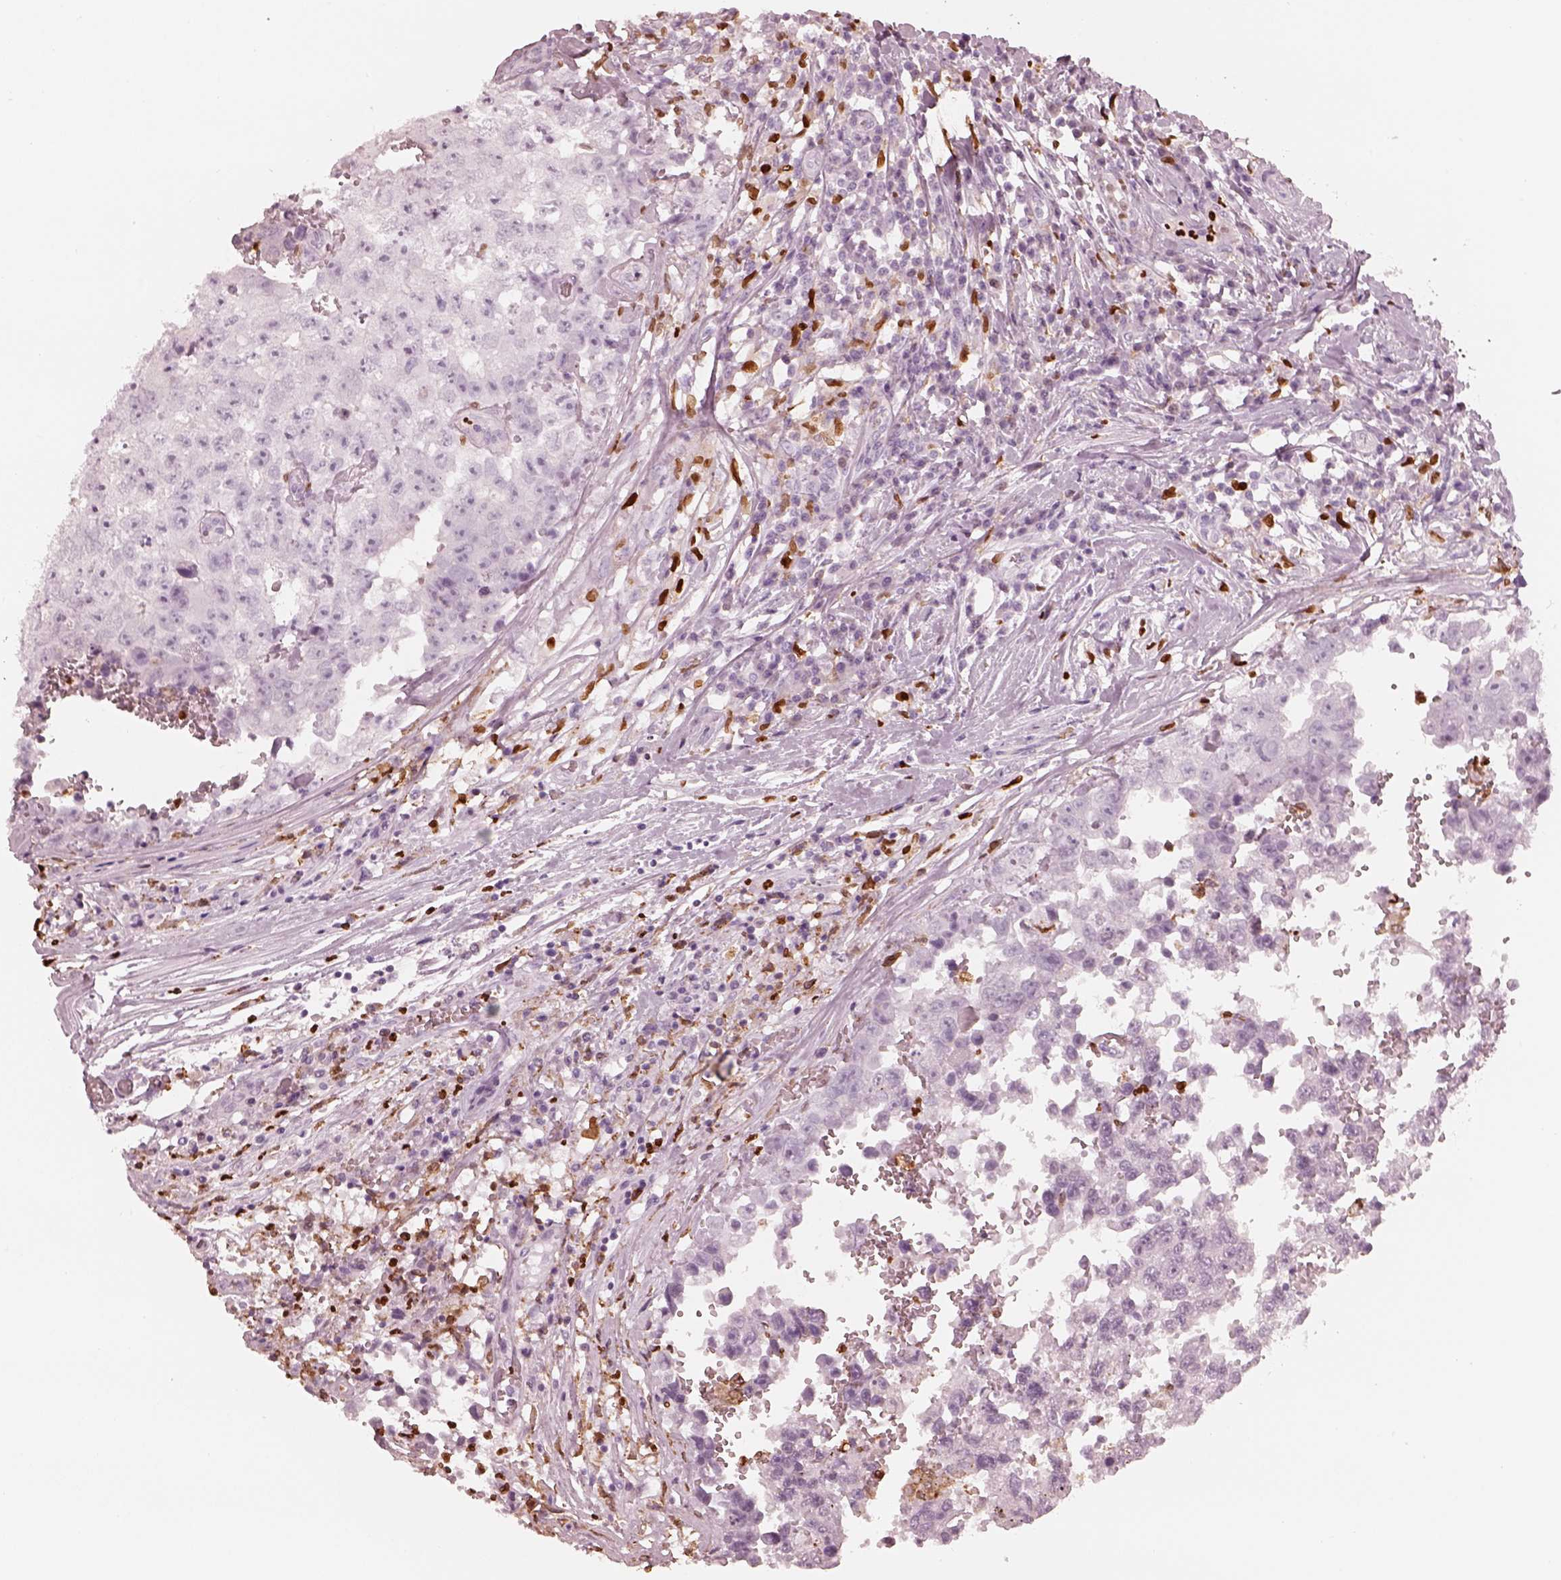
{"staining": {"intensity": "negative", "quantity": "none", "location": "none"}, "tissue": "testis cancer", "cell_type": "Tumor cells", "image_type": "cancer", "snomed": [{"axis": "morphology", "description": "Carcinoma, Embryonal, NOS"}, {"axis": "topography", "description": "Testis"}], "caption": "Photomicrograph shows no protein expression in tumor cells of testis cancer tissue. (Stains: DAB IHC with hematoxylin counter stain, Microscopy: brightfield microscopy at high magnification).", "gene": "ALOX5", "patient": {"sex": "male", "age": 36}}